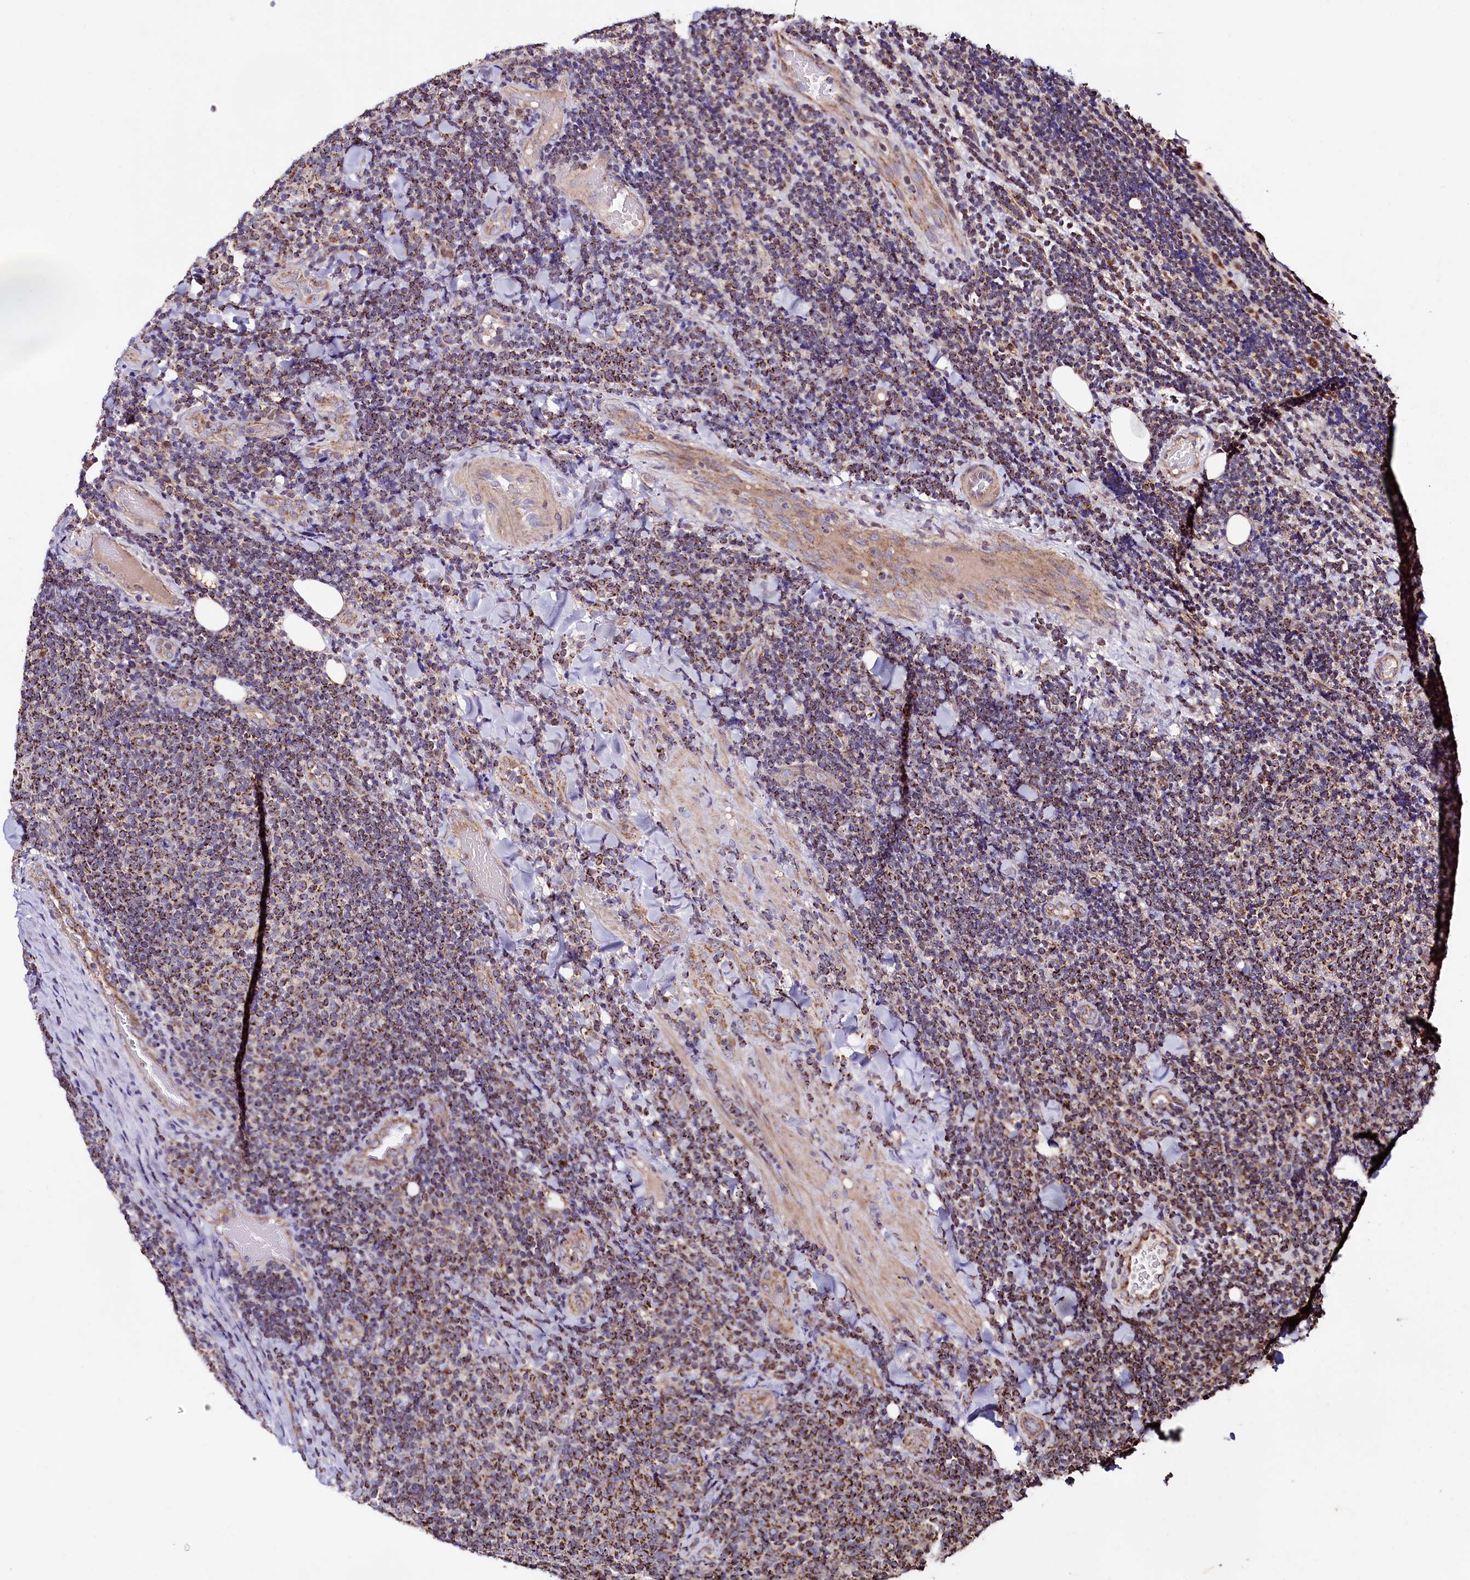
{"staining": {"intensity": "moderate", "quantity": ">75%", "location": "cytoplasmic/membranous"}, "tissue": "lymphoma", "cell_type": "Tumor cells", "image_type": "cancer", "snomed": [{"axis": "morphology", "description": "Malignant lymphoma, non-Hodgkin's type, Low grade"}, {"axis": "topography", "description": "Lymph node"}], "caption": "Immunohistochemistry (DAB) staining of malignant lymphoma, non-Hodgkin's type (low-grade) exhibits moderate cytoplasmic/membranous protein positivity in approximately >75% of tumor cells.", "gene": "STARD5", "patient": {"sex": "male", "age": 66}}